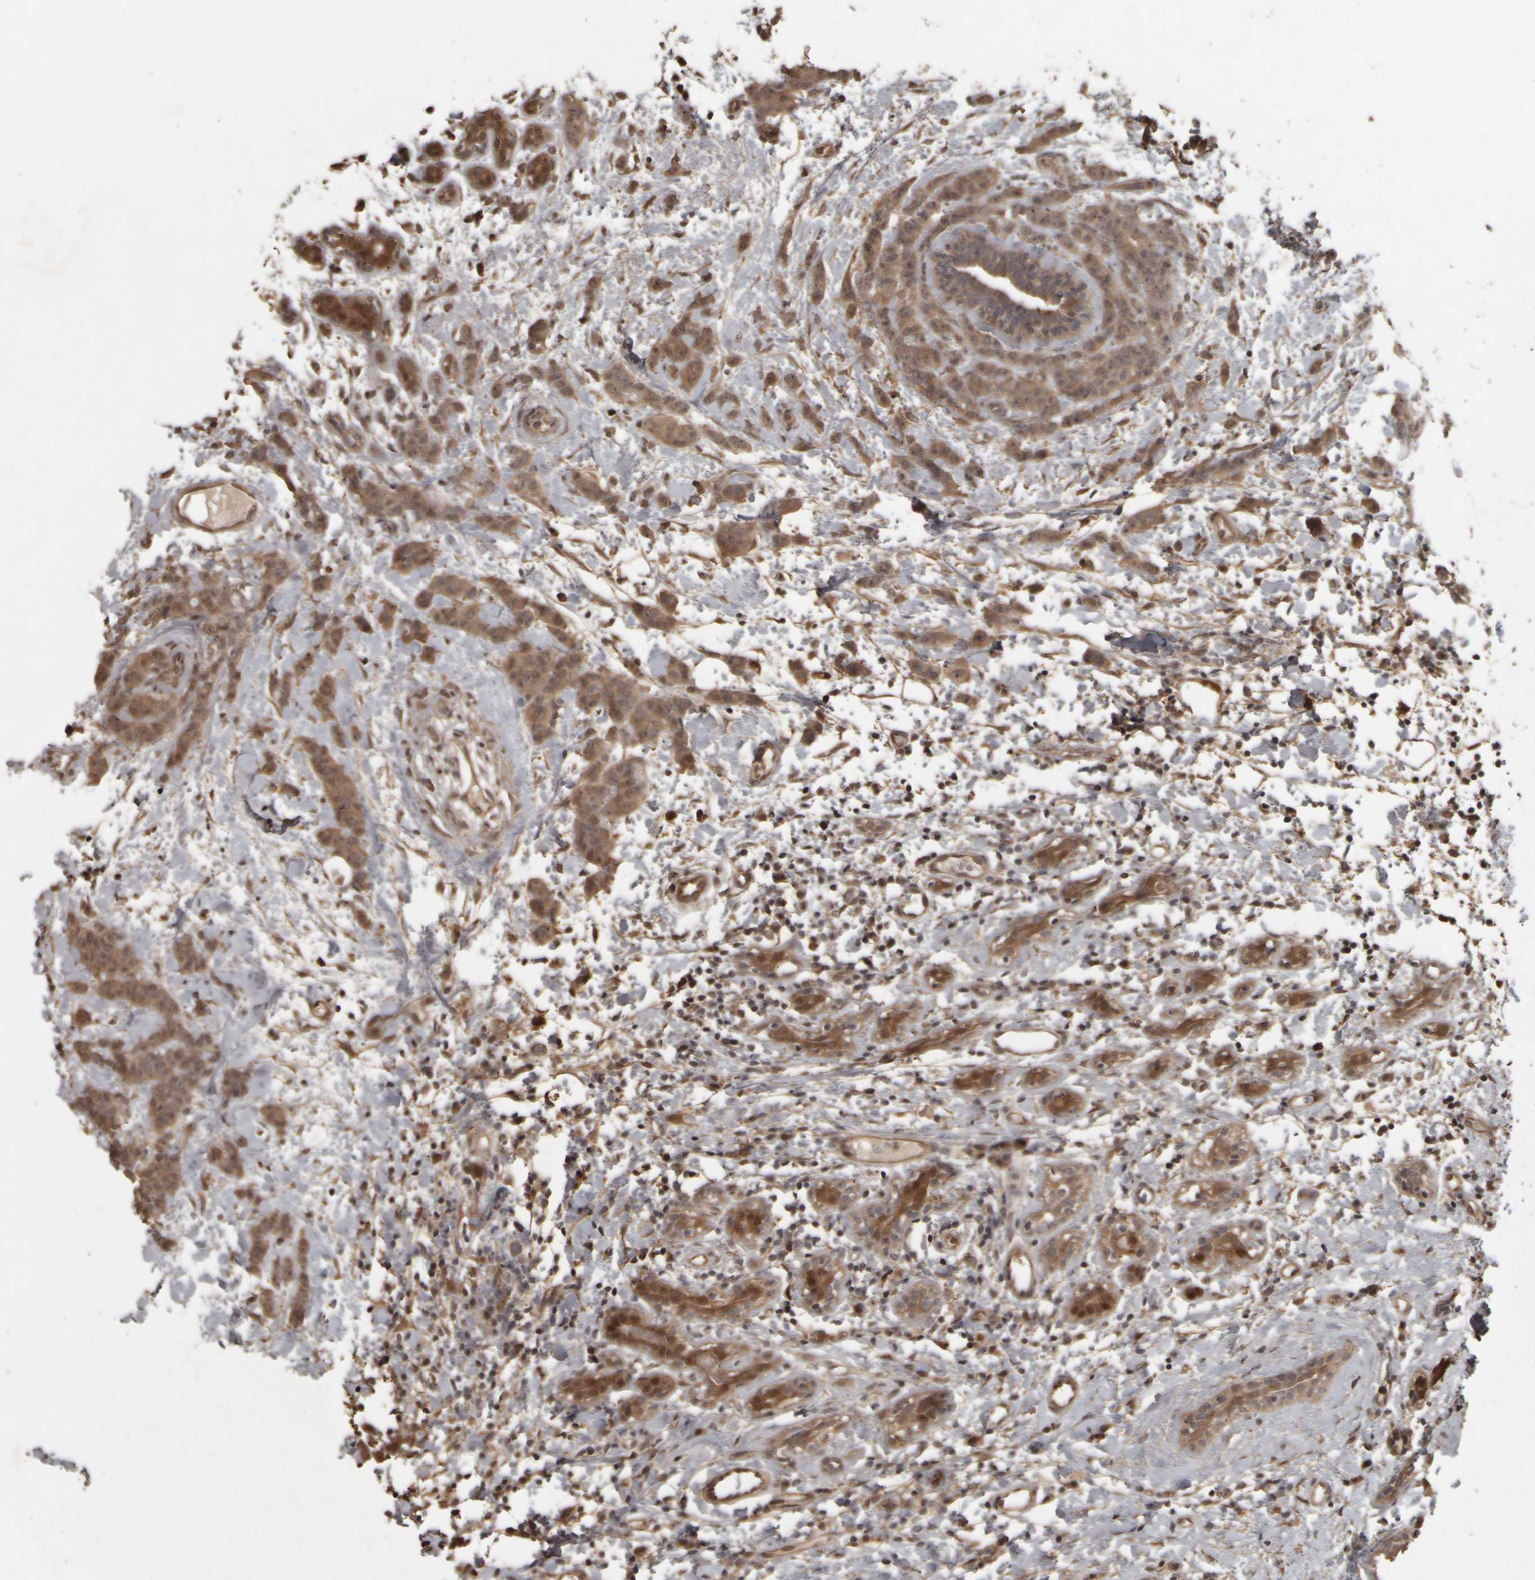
{"staining": {"intensity": "moderate", "quantity": ">75%", "location": "cytoplasmic/membranous"}, "tissue": "breast cancer", "cell_type": "Tumor cells", "image_type": "cancer", "snomed": [{"axis": "morphology", "description": "Normal tissue, NOS"}, {"axis": "morphology", "description": "Duct carcinoma"}, {"axis": "topography", "description": "Breast"}], "caption": "A histopathology image showing moderate cytoplasmic/membranous staining in about >75% of tumor cells in invasive ductal carcinoma (breast), as visualized by brown immunohistochemical staining.", "gene": "ACO1", "patient": {"sex": "female", "age": 40}}